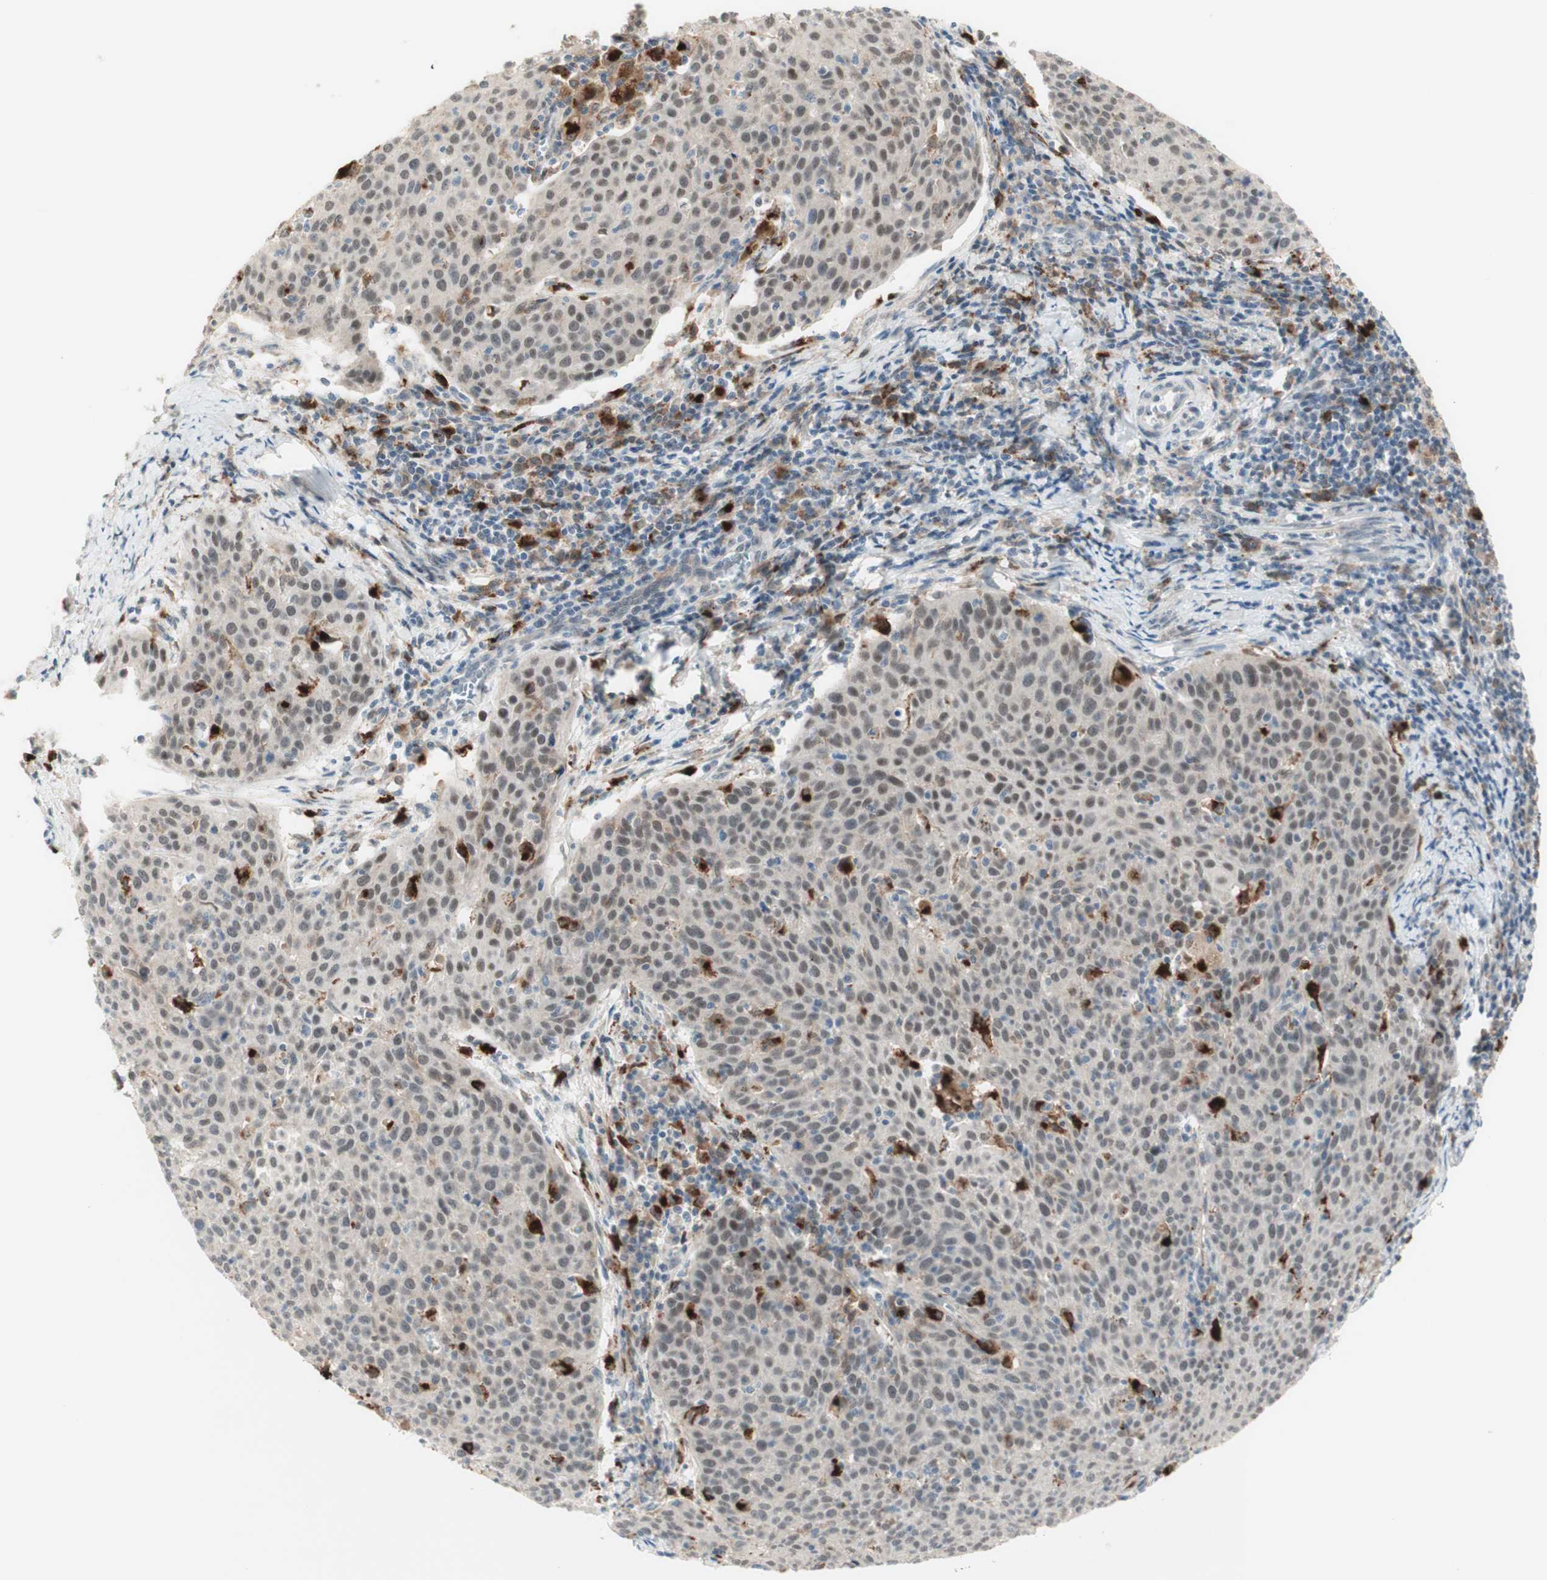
{"staining": {"intensity": "negative", "quantity": "none", "location": "none"}, "tissue": "cervical cancer", "cell_type": "Tumor cells", "image_type": "cancer", "snomed": [{"axis": "morphology", "description": "Squamous cell carcinoma, NOS"}, {"axis": "topography", "description": "Cervix"}], "caption": "IHC of cervical cancer exhibits no expression in tumor cells.", "gene": "GAPT", "patient": {"sex": "female", "age": 38}}